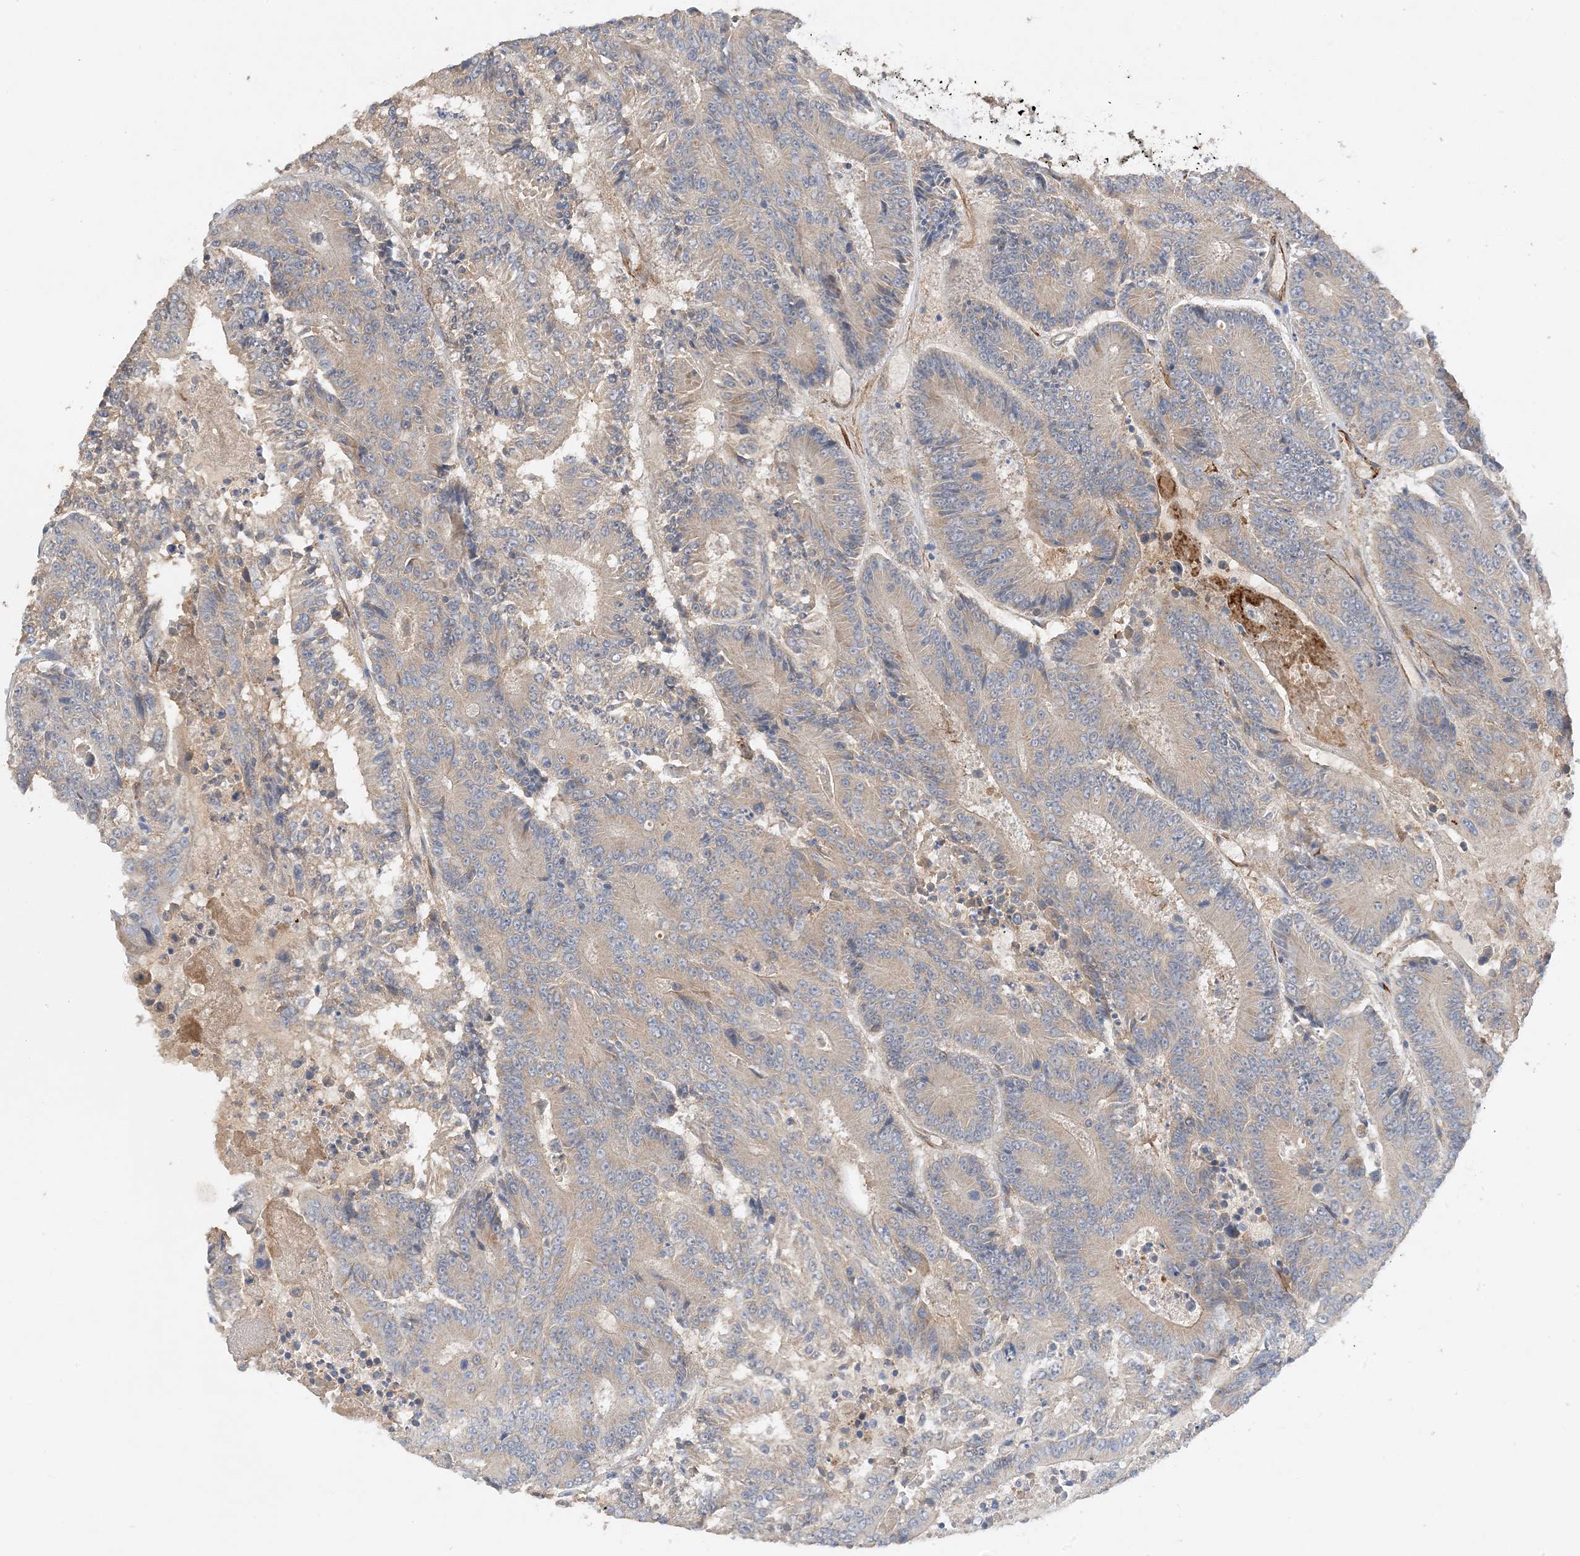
{"staining": {"intensity": "weak", "quantity": "25%-75%", "location": "cytoplasmic/membranous"}, "tissue": "colorectal cancer", "cell_type": "Tumor cells", "image_type": "cancer", "snomed": [{"axis": "morphology", "description": "Adenocarcinoma, NOS"}, {"axis": "topography", "description": "Colon"}], "caption": "The image demonstrates a brown stain indicating the presence of a protein in the cytoplasmic/membranous of tumor cells in colorectal adenocarcinoma. The staining is performed using DAB (3,3'-diaminobenzidine) brown chromogen to label protein expression. The nuclei are counter-stained blue using hematoxylin.", "gene": "KIFBP", "patient": {"sex": "male", "age": 83}}